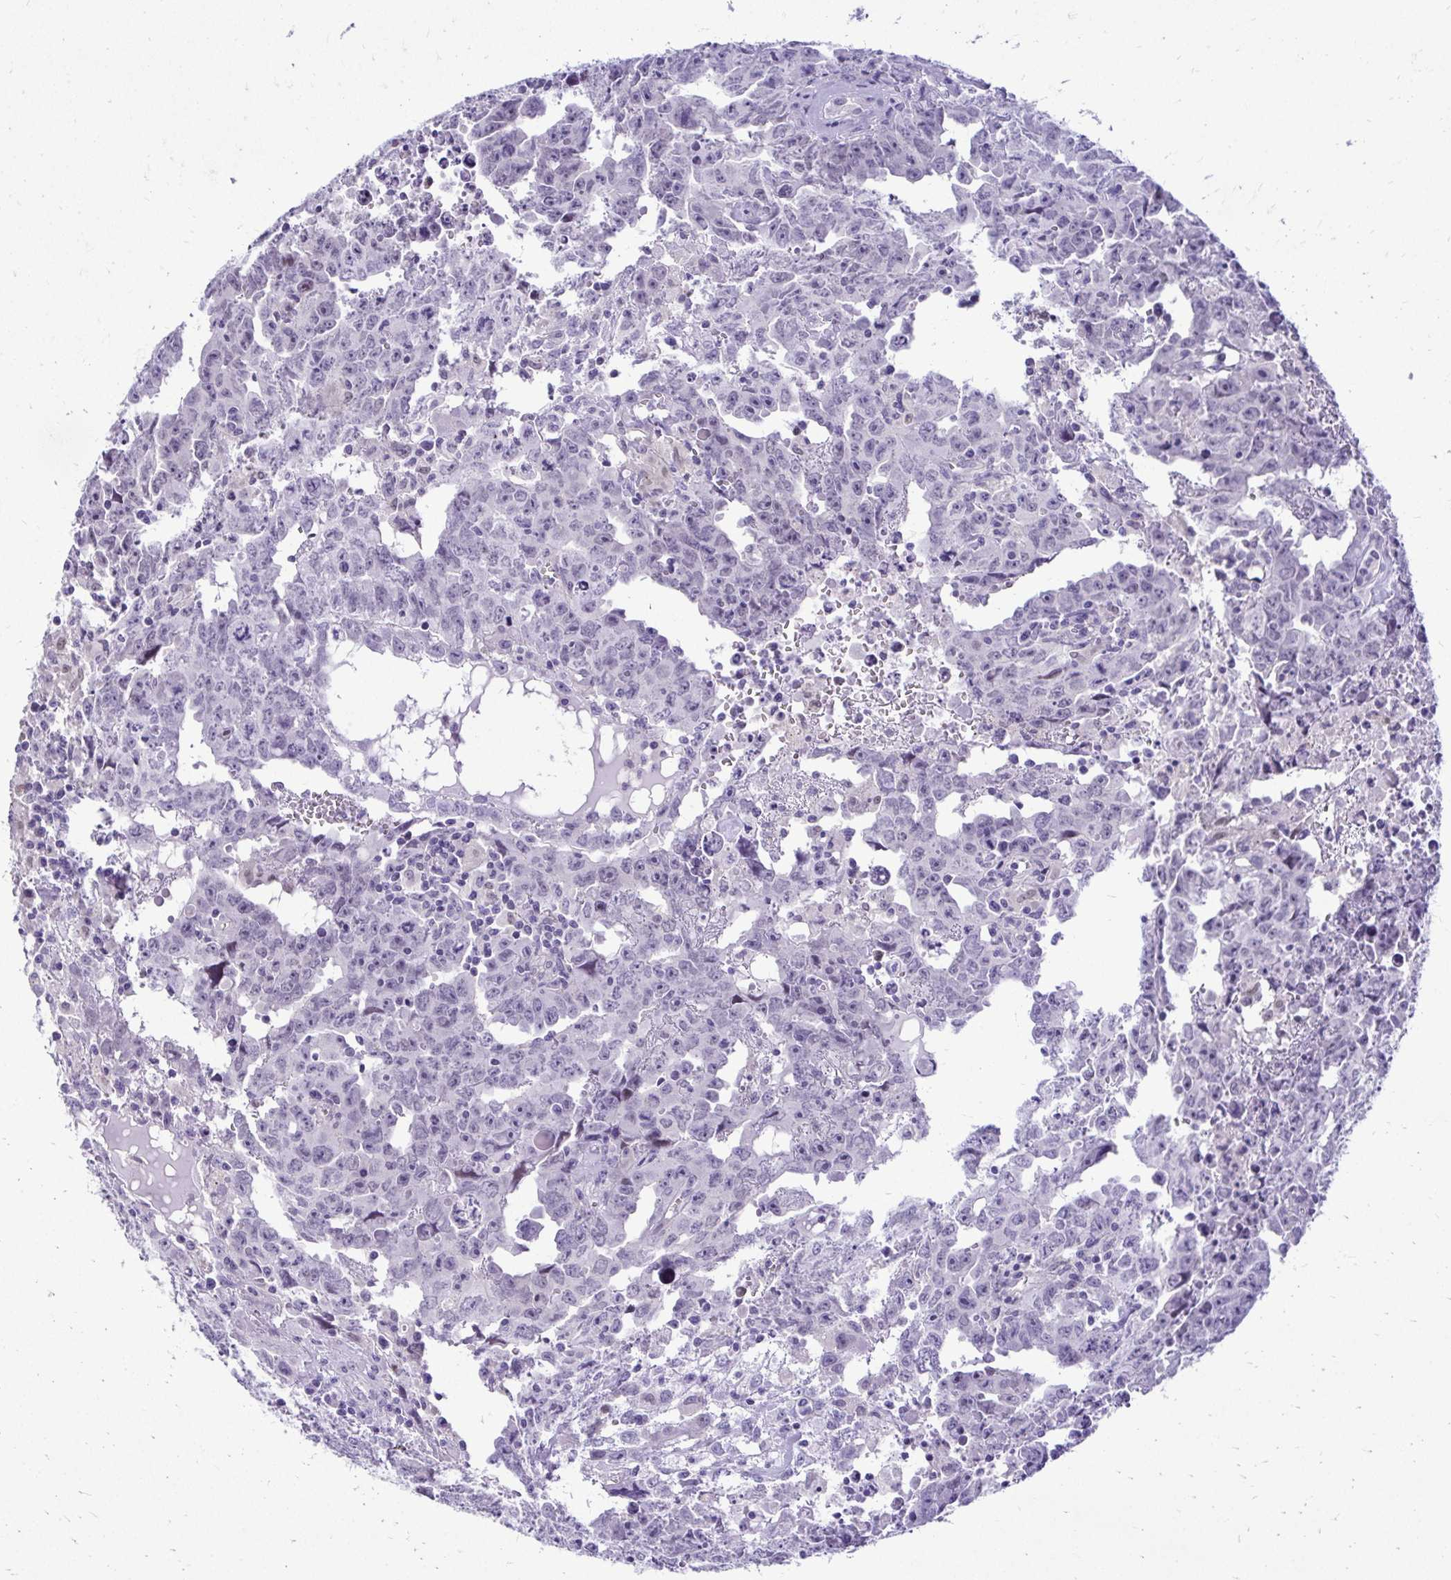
{"staining": {"intensity": "negative", "quantity": "none", "location": "none"}, "tissue": "testis cancer", "cell_type": "Tumor cells", "image_type": "cancer", "snomed": [{"axis": "morphology", "description": "Carcinoma, Embryonal, NOS"}, {"axis": "topography", "description": "Testis"}], "caption": "Tumor cells are negative for brown protein staining in testis embryonal carcinoma.", "gene": "ZSWIM9", "patient": {"sex": "male", "age": 22}}